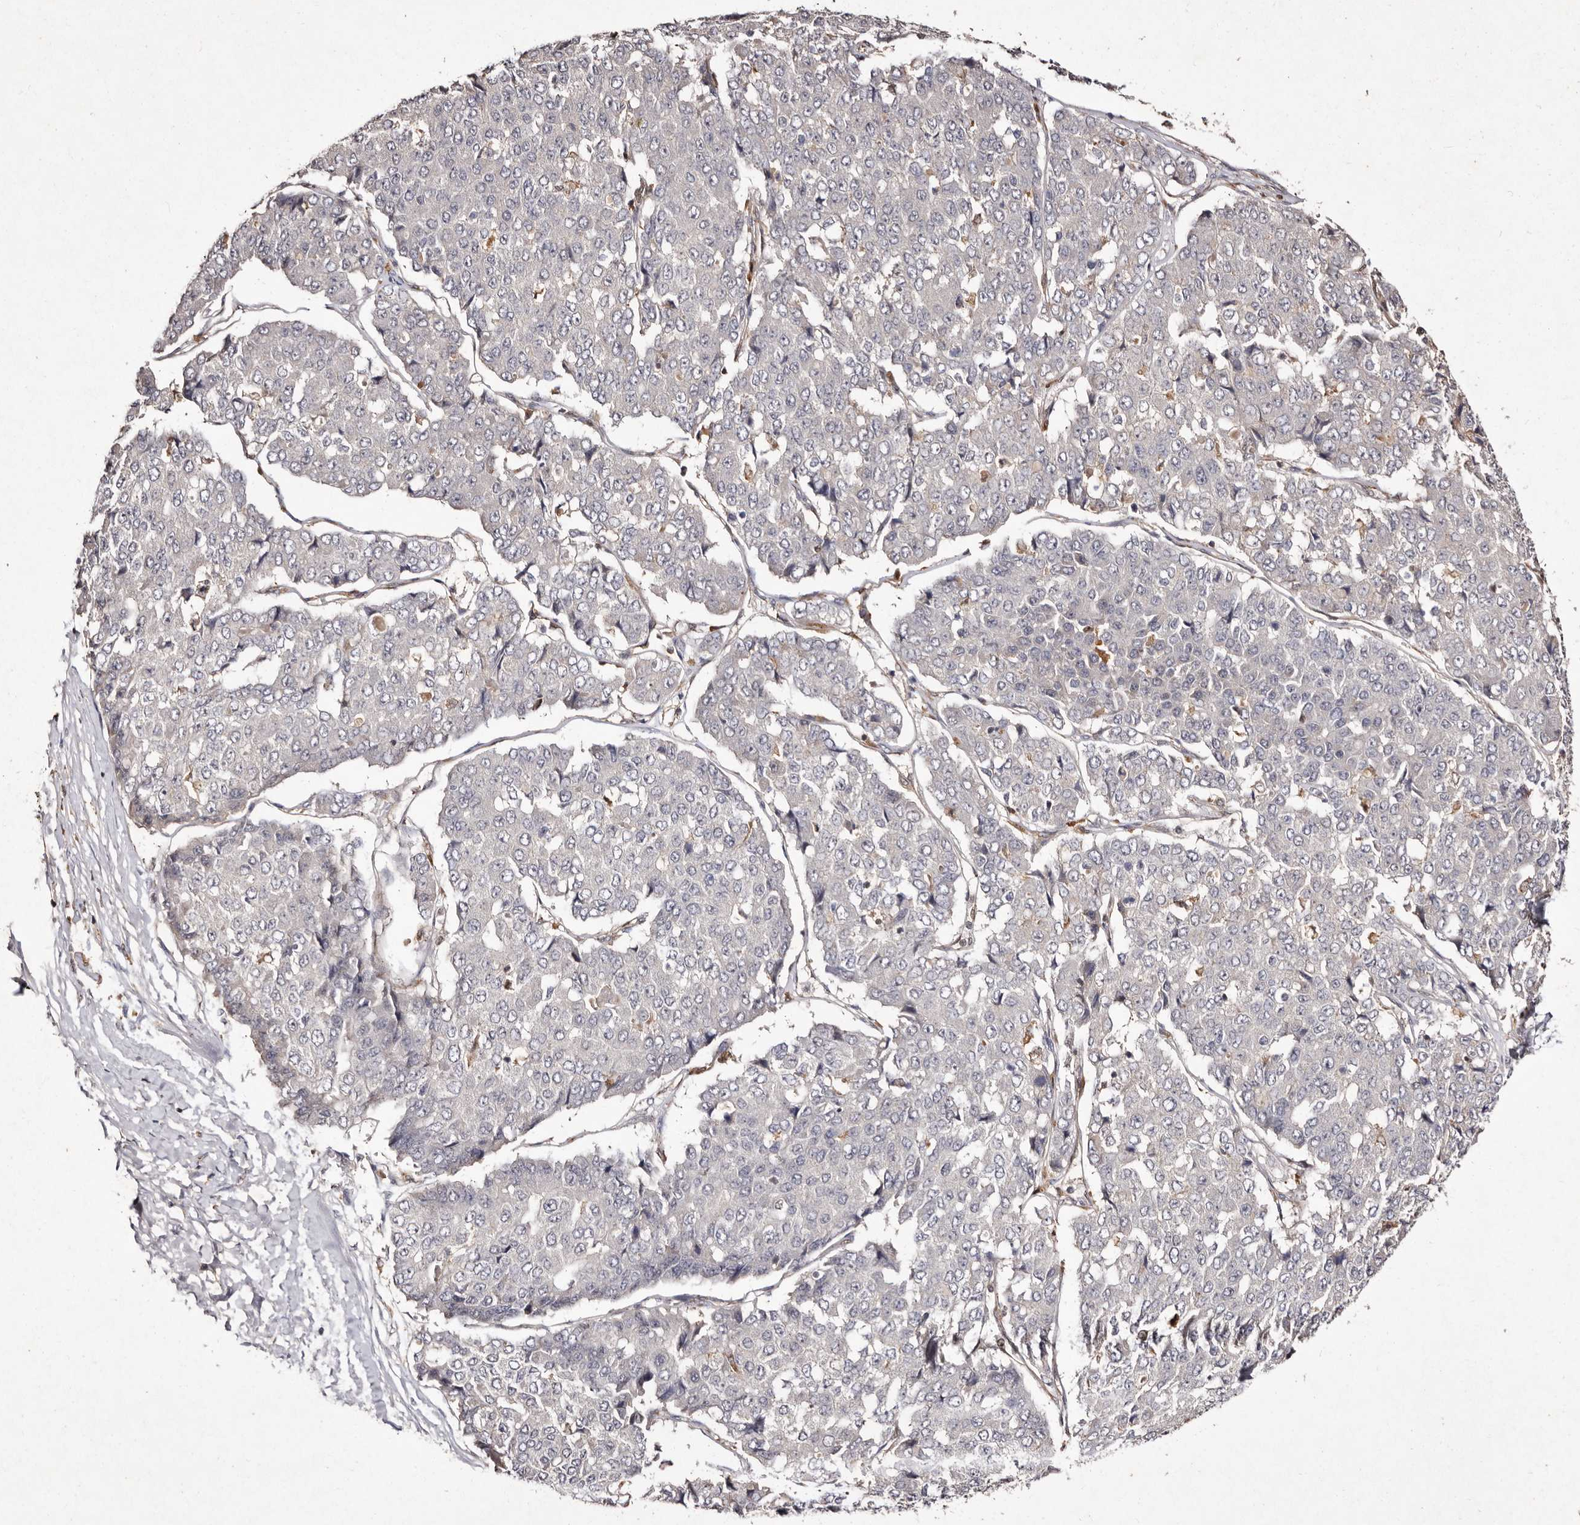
{"staining": {"intensity": "negative", "quantity": "none", "location": "none"}, "tissue": "pancreatic cancer", "cell_type": "Tumor cells", "image_type": "cancer", "snomed": [{"axis": "morphology", "description": "Adenocarcinoma, NOS"}, {"axis": "topography", "description": "Pancreas"}], "caption": "There is no significant positivity in tumor cells of pancreatic cancer (adenocarcinoma). (DAB (3,3'-diaminobenzidine) immunohistochemistry visualized using brightfield microscopy, high magnification).", "gene": "GIMAP4", "patient": {"sex": "male", "age": 50}}